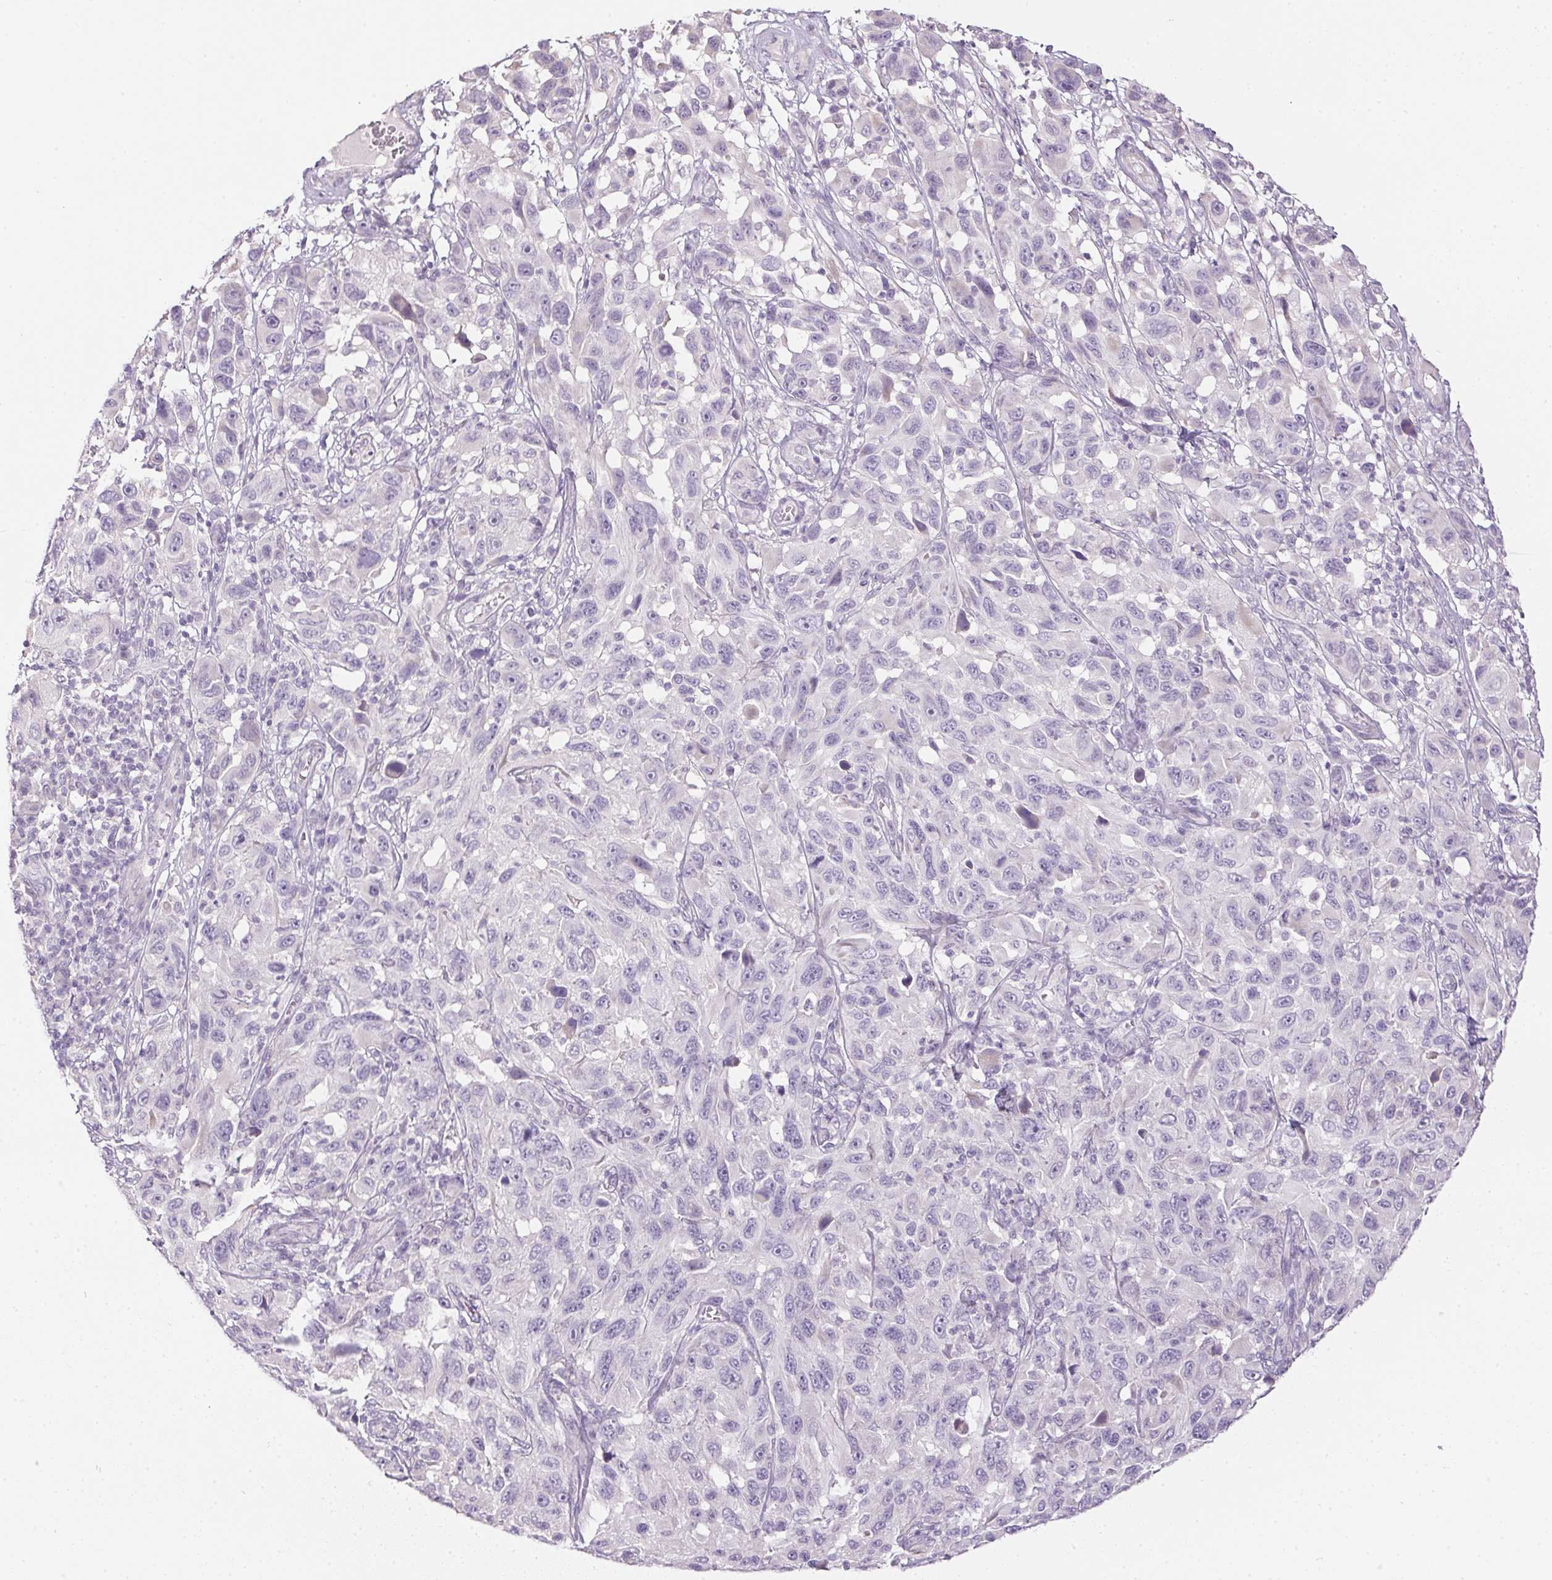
{"staining": {"intensity": "negative", "quantity": "none", "location": "none"}, "tissue": "melanoma", "cell_type": "Tumor cells", "image_type": "cancer", "snomed": [{"axis": "morphology", "description": "Malignant melanoma, NOS"}, {"axis": "topography", "description": "Skin"}], "caption": "This image is of melanoma stained with immunohistochemistry (IHC) to label a protein in brown with the nuclei are counter-stained blue. There is no positivity in tumor cells.", "gene": "CTCFL", "patient": {"sex": "male", "age": 53}}